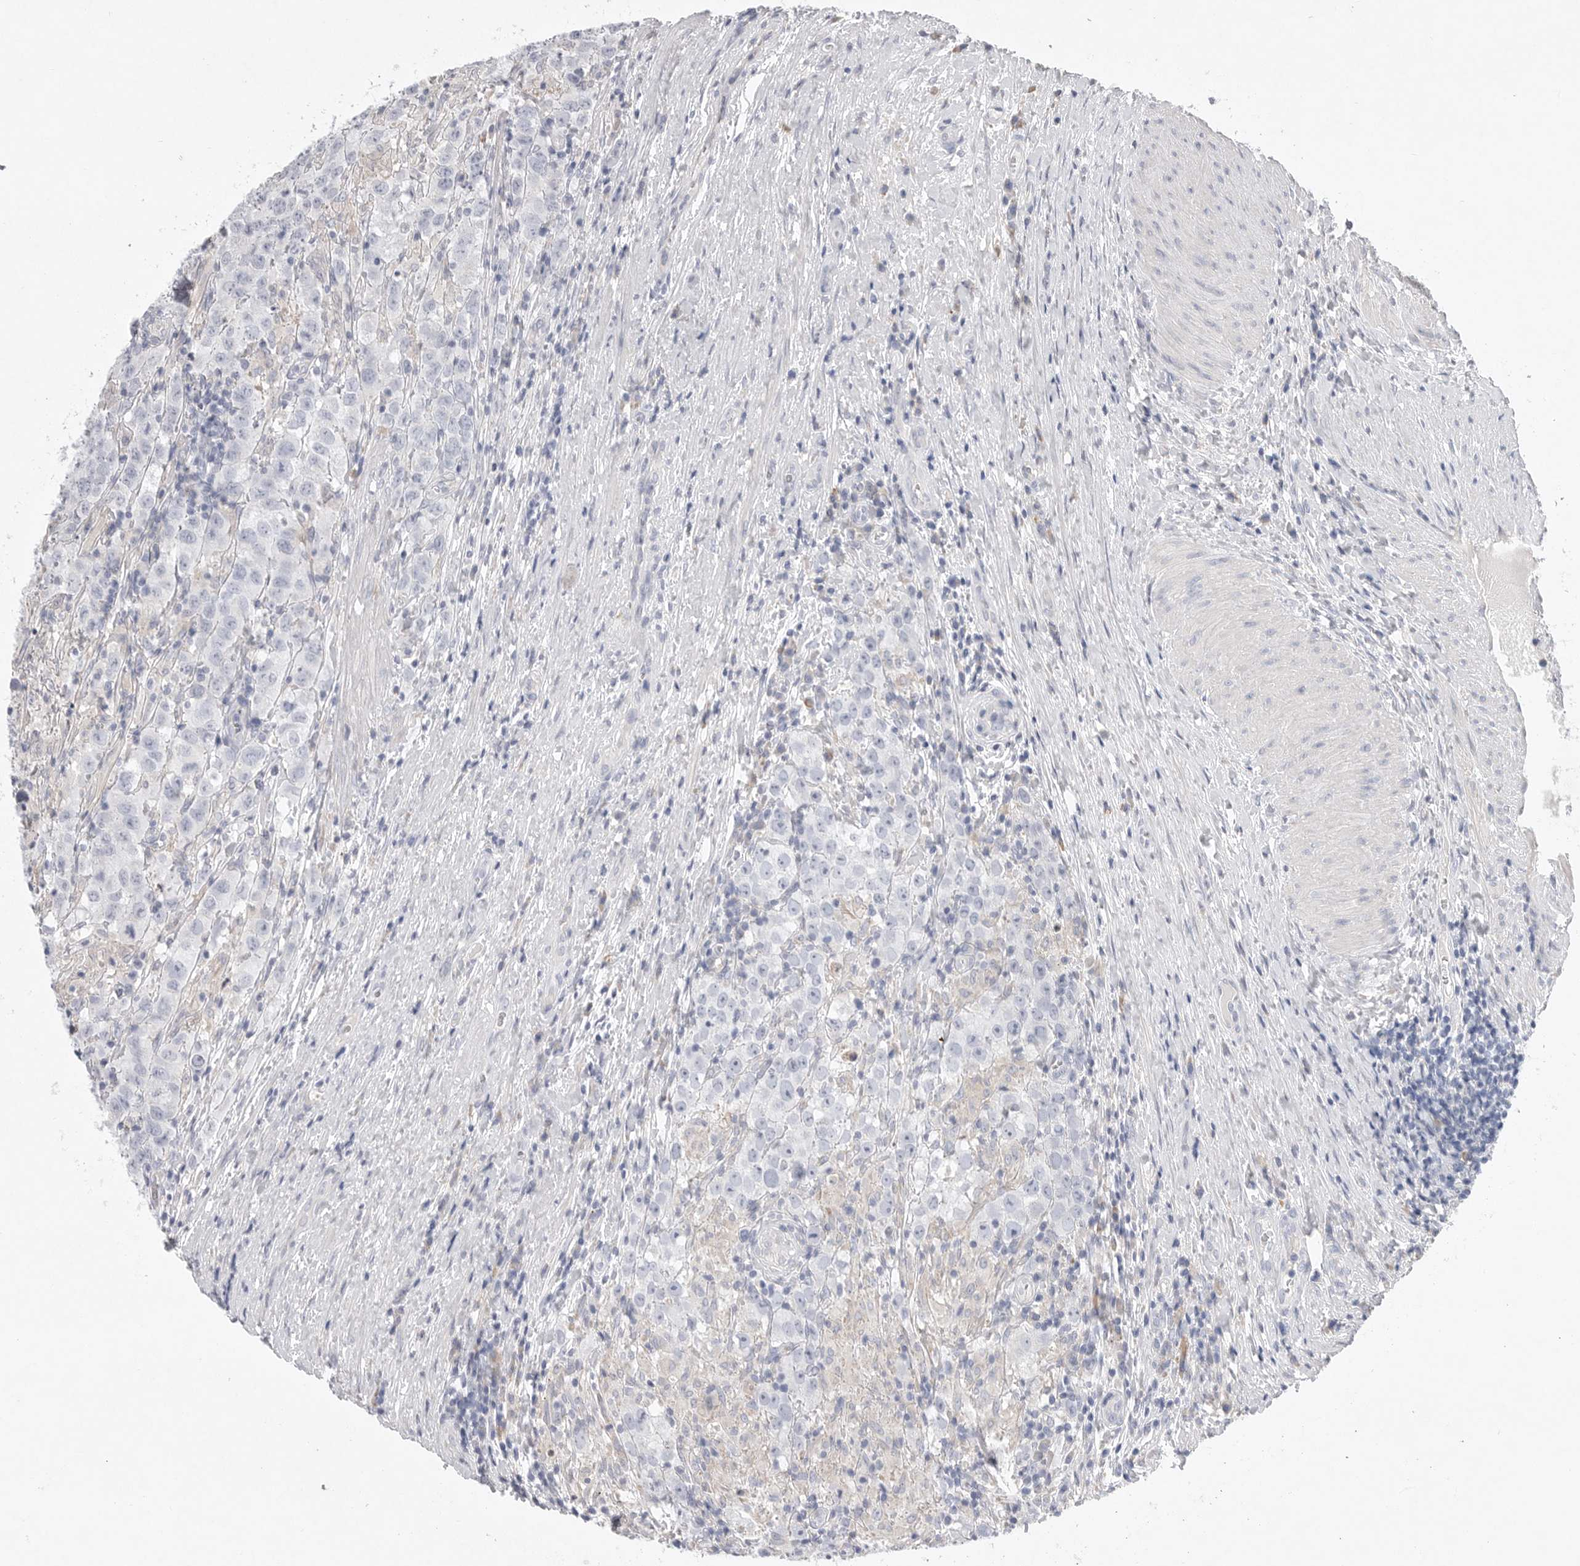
{"staining": {"intensity": "negative", "quantity": "none", "location": "none"}, "tissue": "testis cancer", "cell_type": "Tumor cells", "image_type": "cancer", "snomed": [{"axis": "morphology", "description": "Seminoma, NOS"}, {"axis": "morphology", "description": "Carcinoma, Embryonal, NOS"}, {"axis": "topography", "description": "Testis"}], "caption": "IHC histopathology image of embryonal carcinoma (testis) stained for a protein (brown), which demonstrates no positivity in tumor cells. (DAB immunohistochemistry (IHC) with hematoxylin counter stain).", "gene": "CAMK2B", "patient": {"sex": "male", "age": 43}}